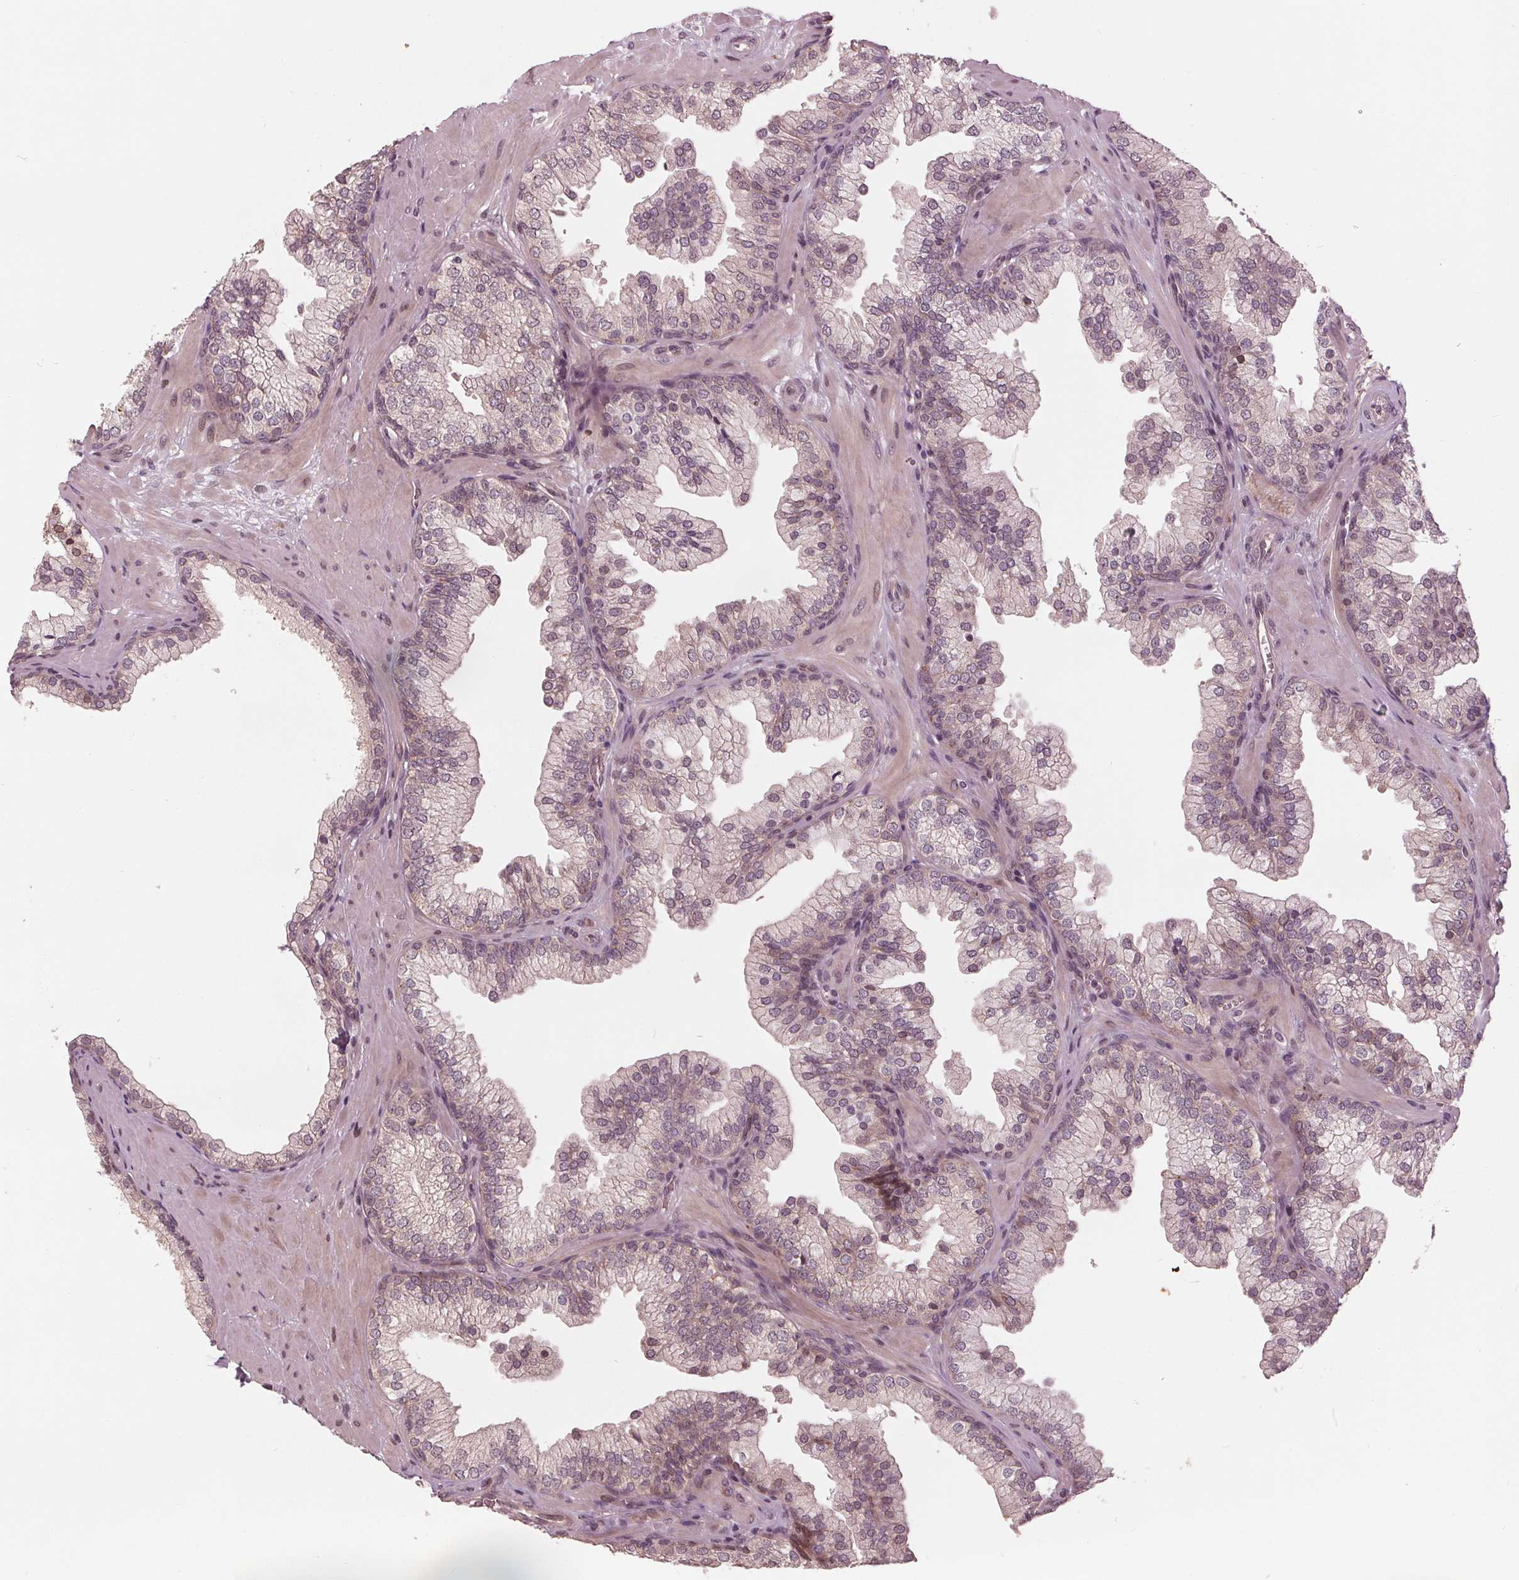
{"staining": {"intensity": "moderate", "quantity": "25%-75%", "location": "cytoplasmic/membranous,nuclear"}, "tissue": "prostate", "cell_type": "Glandular cells", "image_type": "normal", "snomed": [{"axis": "morphology", "description": "Normal tissue, NOS"}, {"axis": "topography", "description": "Prostate"}, {"axis": "topography", "description": "Peripheral nerve tissue"}], "caption": "Protein positivity by immunohistochemistry displays moderate cytoplasmic/membranous,nuclear expression in approximately 25%-75% of glandular cells in normal prostate. The protein of interest is shown in brown color, while the nuclei are stained blue.", "gene": "ZNF471", "patient": {"sex": "male", "age": 61}}